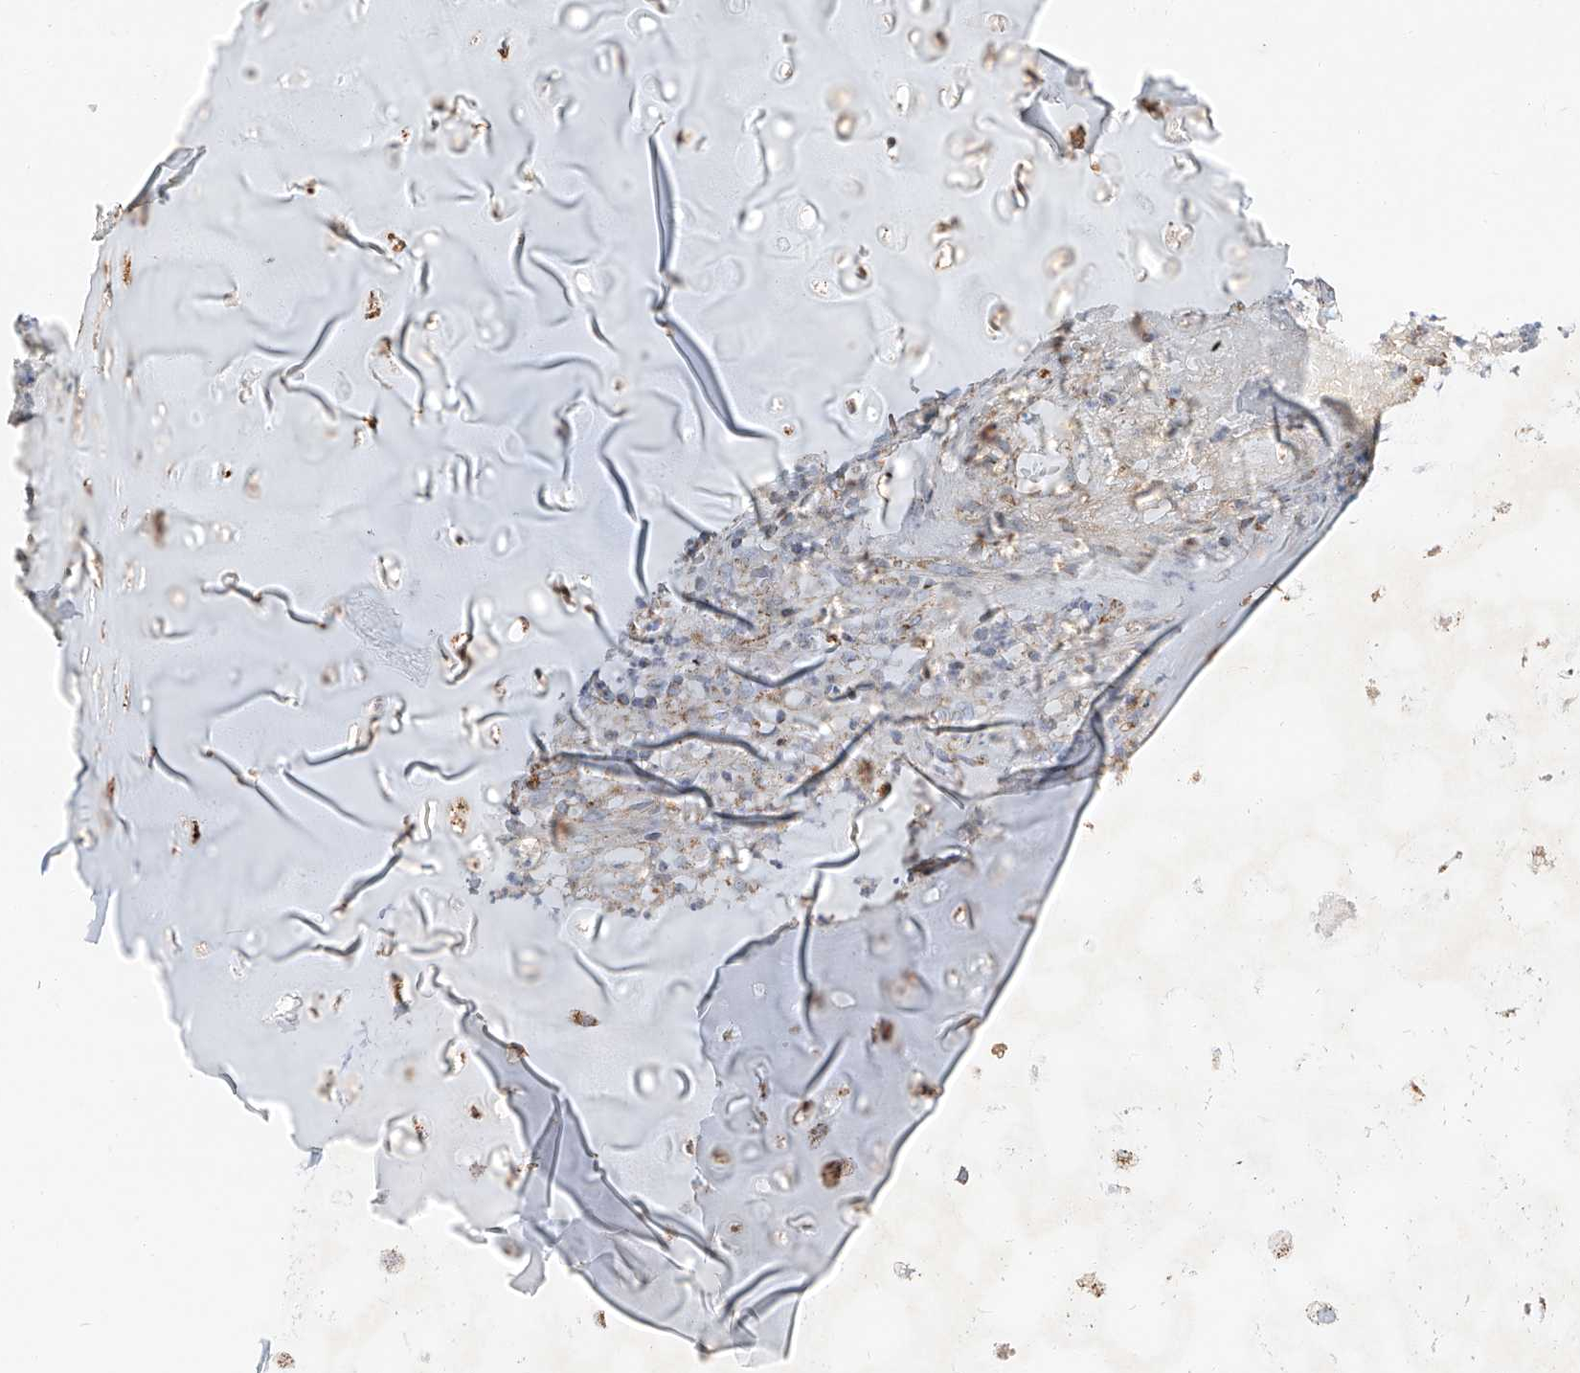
{"staining": {"intensity": "weak", "quantity": "25%-75%", "location": "cytoplasmic/membranous"}, "tissue": "adipose tissue", "cell_type": "Adipocytes", "image_type": "normal", "snomed": [{"axis": "morphology", "description": "Normal tissue, NOS"}, {"axis": "morphology", "description": "Basal cell carcinoma"}, {"axis": "topography", "description": "Cartilage tissue"}, {"axis": "topography", "description": "Nasopharynx"}, {"axis": "topography", "description": "Oral tissue"}], "caption": "Weak cytoplasmic/membranous expression is present in approximately 25%-75% of adipocytes in unremarkable adipose tissue. (IHC, brightfield microscopy, high magnification).", "gene": "OSGEPL1", "patient": {"sex": "female", "age": 77}}